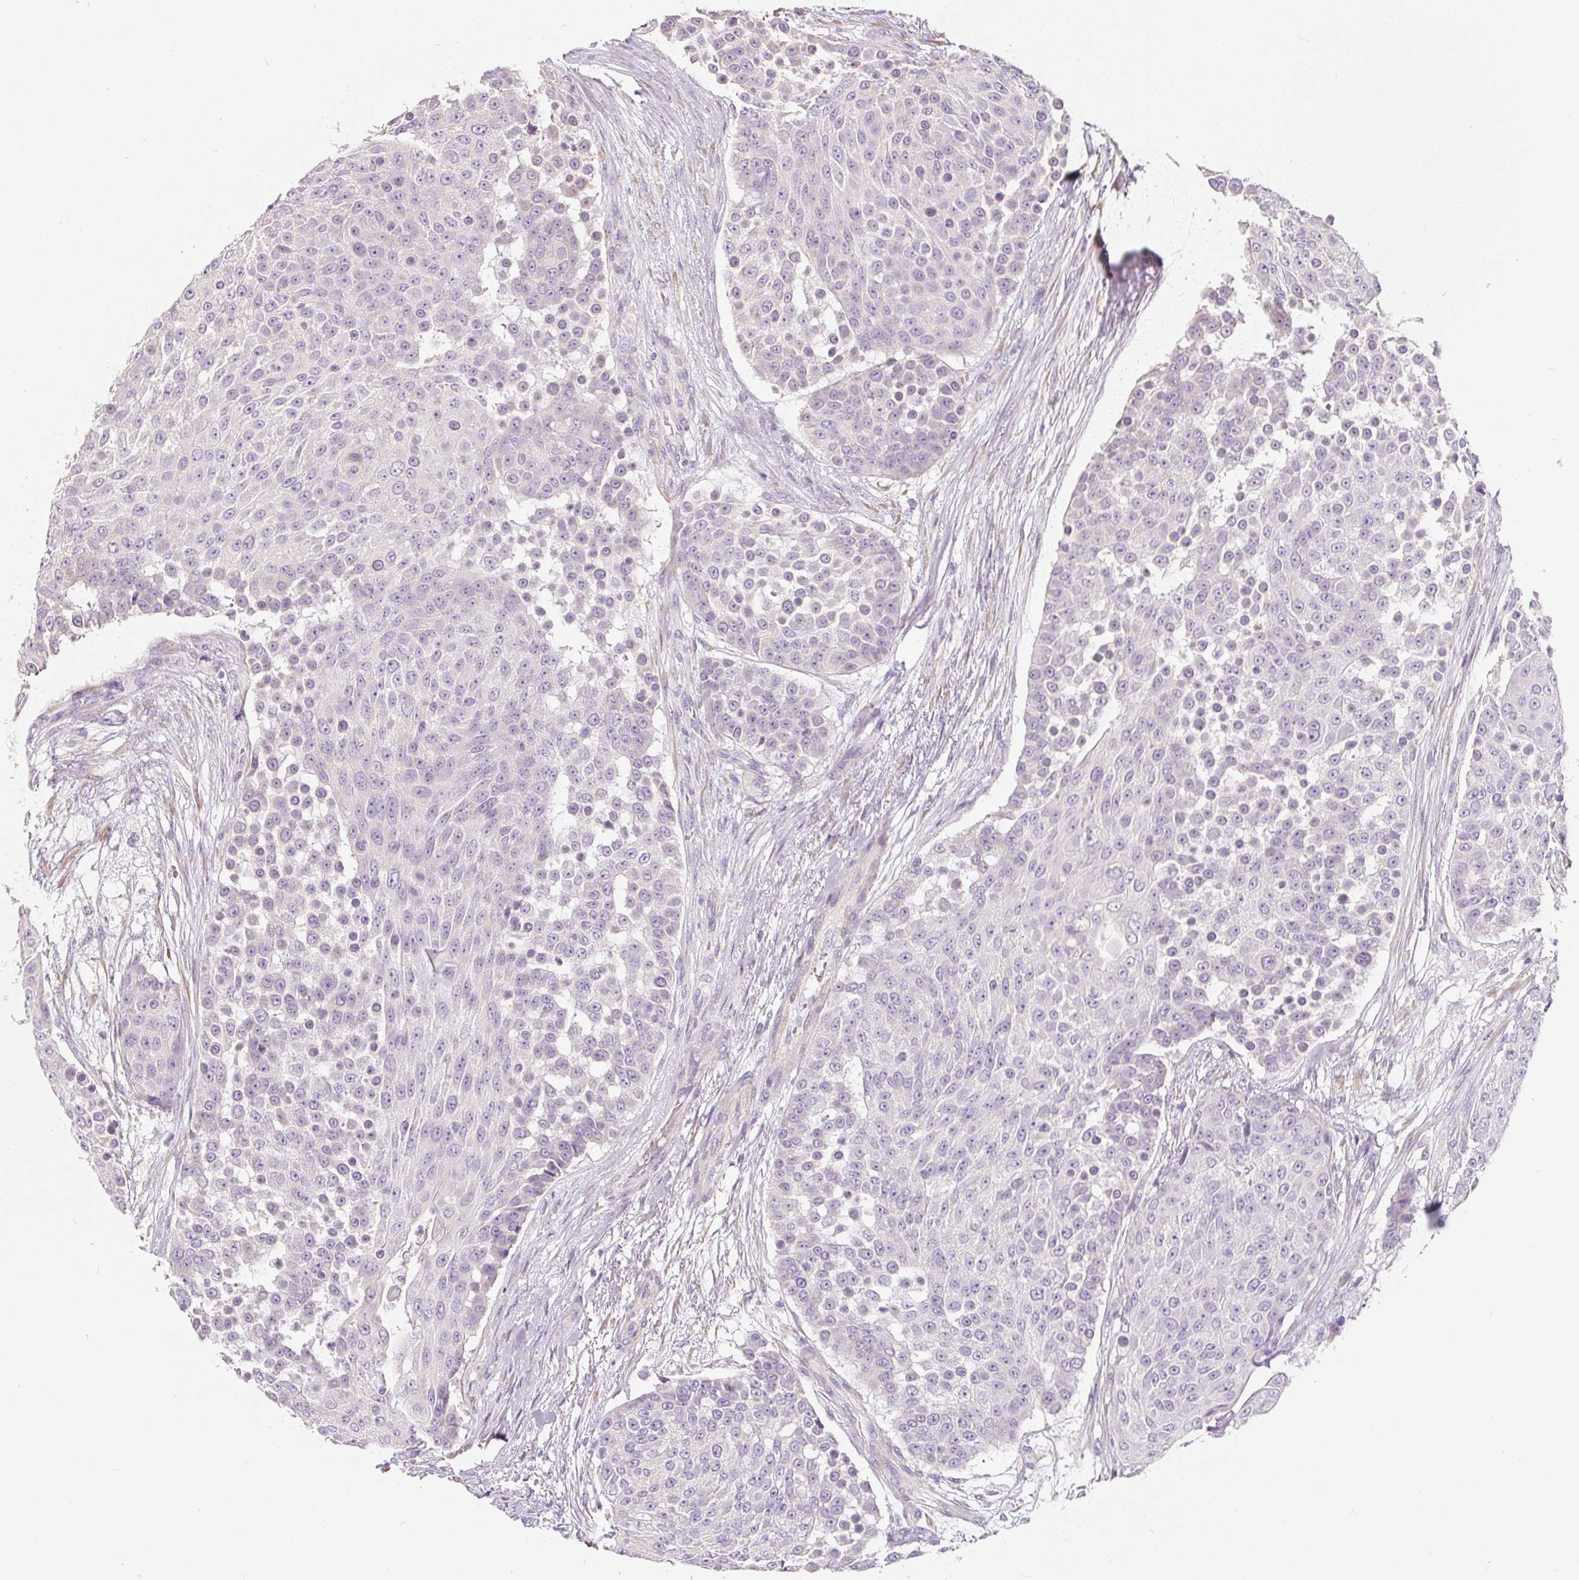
{"staining": {"intensity": "negative", "quantity": "none", "location": "none"}, "tissue": "urothelial cancer", "cell_type": "Tumor cells", "image_type": "cancer", "snomed": [{"axis": "morphology", "description": "Urothelial carcinoma, High grade"}, {"axis": "topography", "description": "Urinary bladder"}], "caption": "Immunohistochemical staining of high-grade urothelial carcinoma displays no significant staining in tumor cells.", "gene": "PWWP3B", "patient": {"sex": "female", "age": 63}}